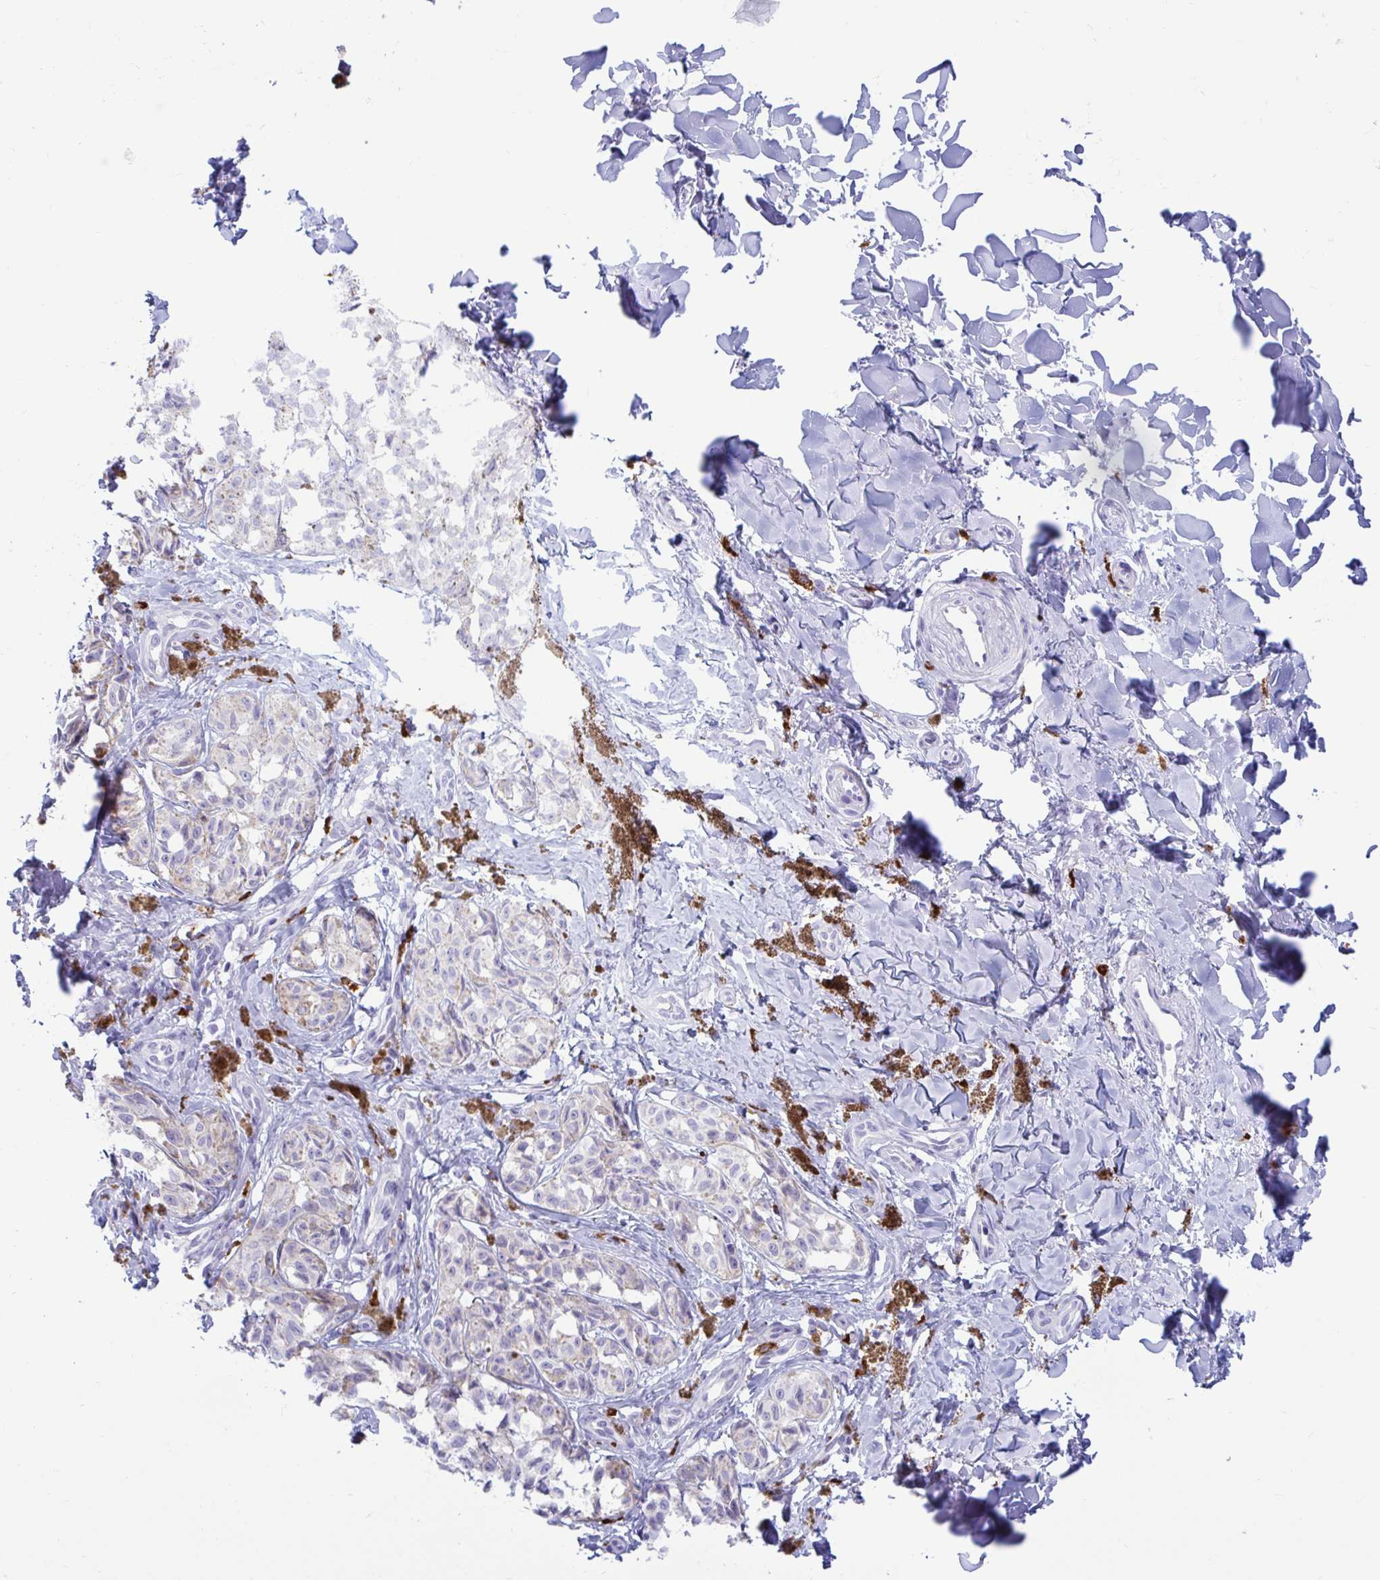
{"staining": {"intensity": "negative", "quantity": "none", "location": "none"}, "tissue": "melanoma", "cell_type": "Tumor cells", "image_type": "cancer", "snomed": [{"axis": "morphology", "description": "Malignant melanoma, NOS"}, {"axis": "topography", "description": "Skin"}], "caption": "Immunohistochemistry (IHC) photomicrograph of neoplastic tissue: human melanoma stained with DAB (3,3'-diaminobenzidine) displays no significant protein expression in tumor cells.", "gene": "FAM219B", "patient": {"sex": "female", "age": 65}}